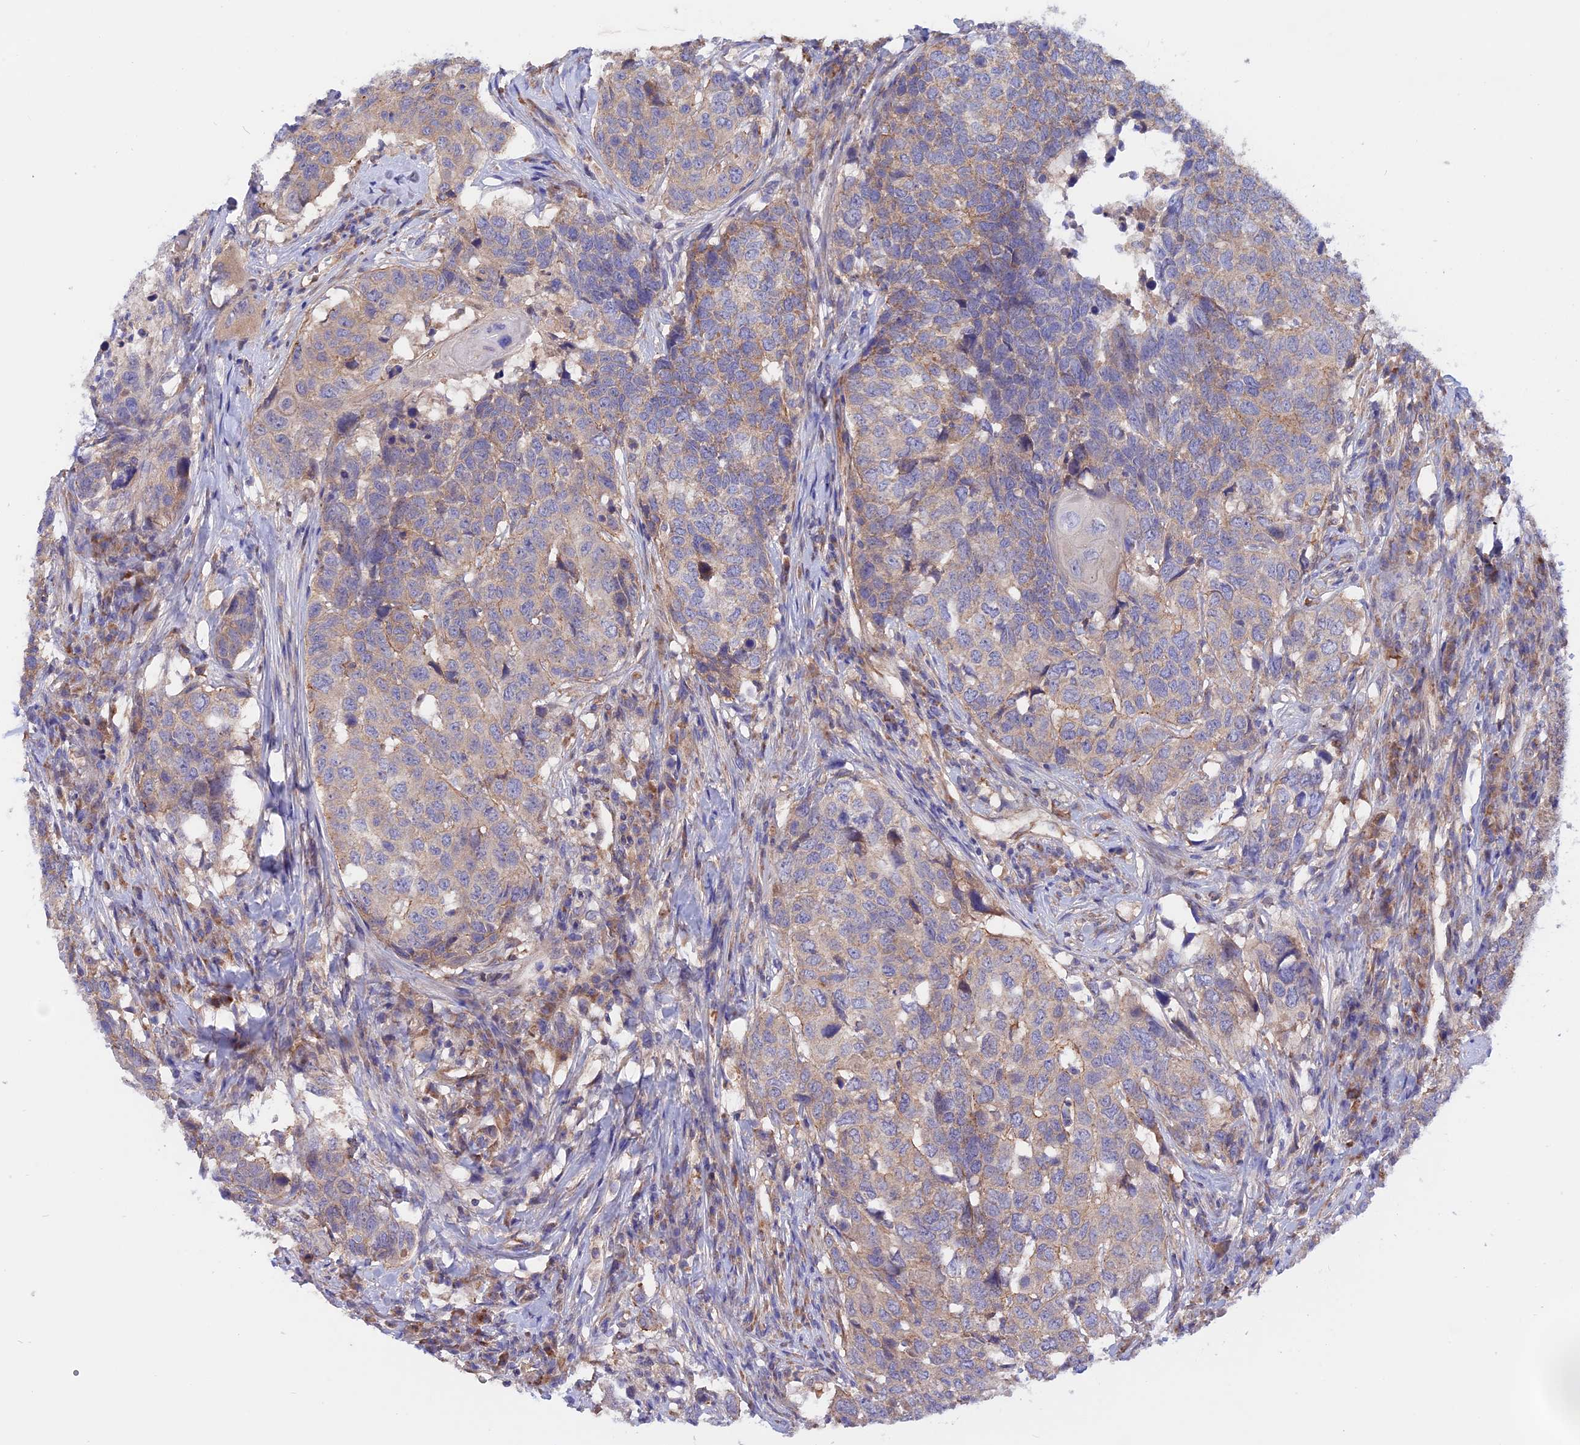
{"staining": {"intensity": "weak", "quantity": "25%-75%", "location": "cytoplasmic/membranous"}, "tissue": "head and neck cancer", "cell_type": "Tumor cells", "image_type": "cancer", "snomed": [{"axis": "morphology", "description": "Squamous cell carcinoma, NOS"}, {"axis": "topography", "description": "Head-Neck"}], "caption": "The immunohistochemical stain shows weak cytoplasmic/membranous positivity in tumor cells of squamous cell carcinoma (head and neck) tissue.", "gene": "HYCC1", "patient": {"sex": "male", "age": 66}}